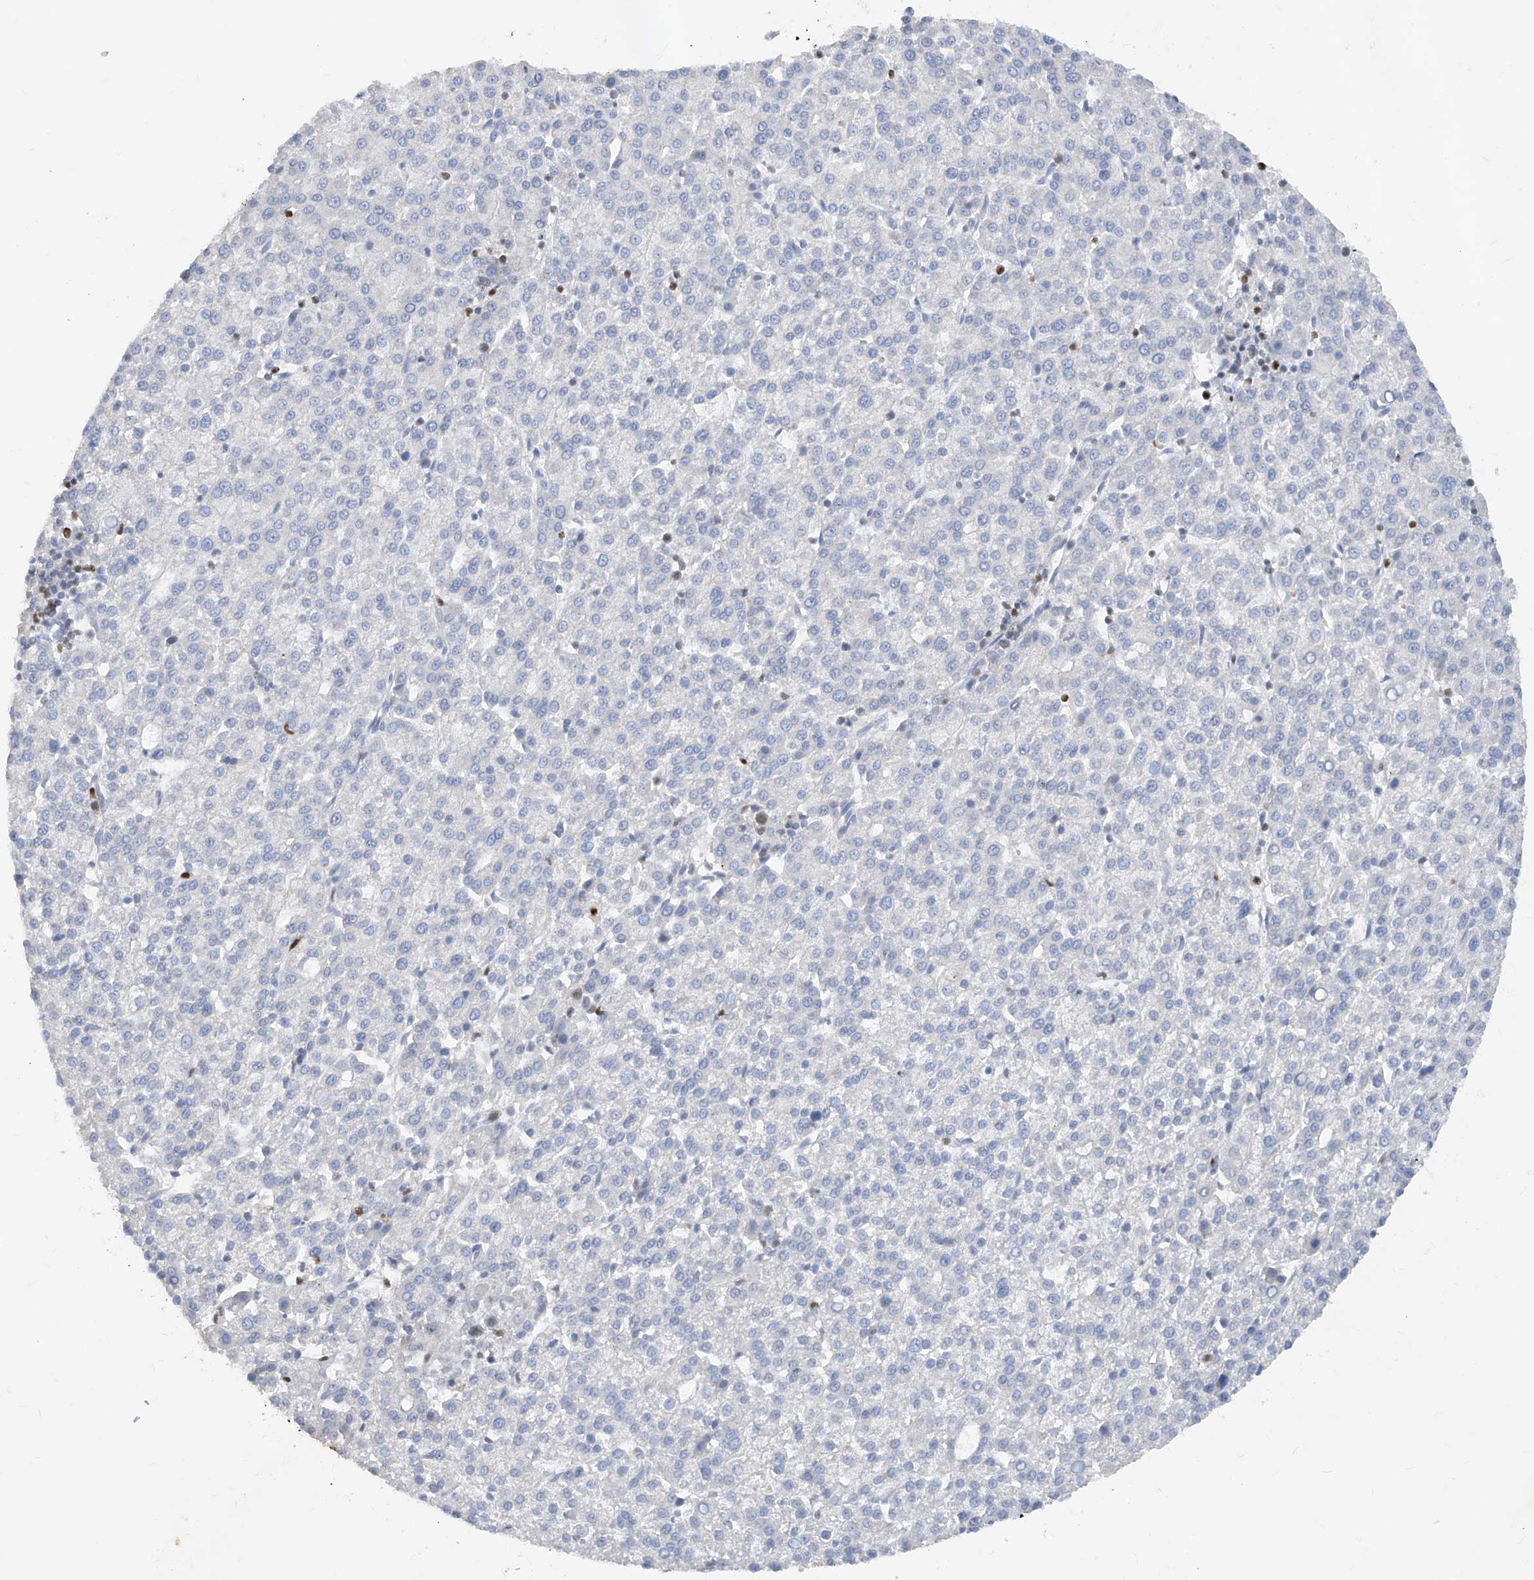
{"staining": {"intensity": "negative", "quantity": "none", "location": "none"}, "tissue": "liver cancer", "cell_type": "Tumor cells", "image_type": "cancer", "snomed": [{"axis": "morphology", "description": "Carcinoma, Hepatocellular, NOS"}, {"axis": "topography", "description": "Liver"}], "caption": "The immunohistochemistry image has no significant positivity in tumor cells of hepatocellular carcinoma (liver) tissue.", "gene": "TBX21", "patient": {"sex": "female", "age": 58}}